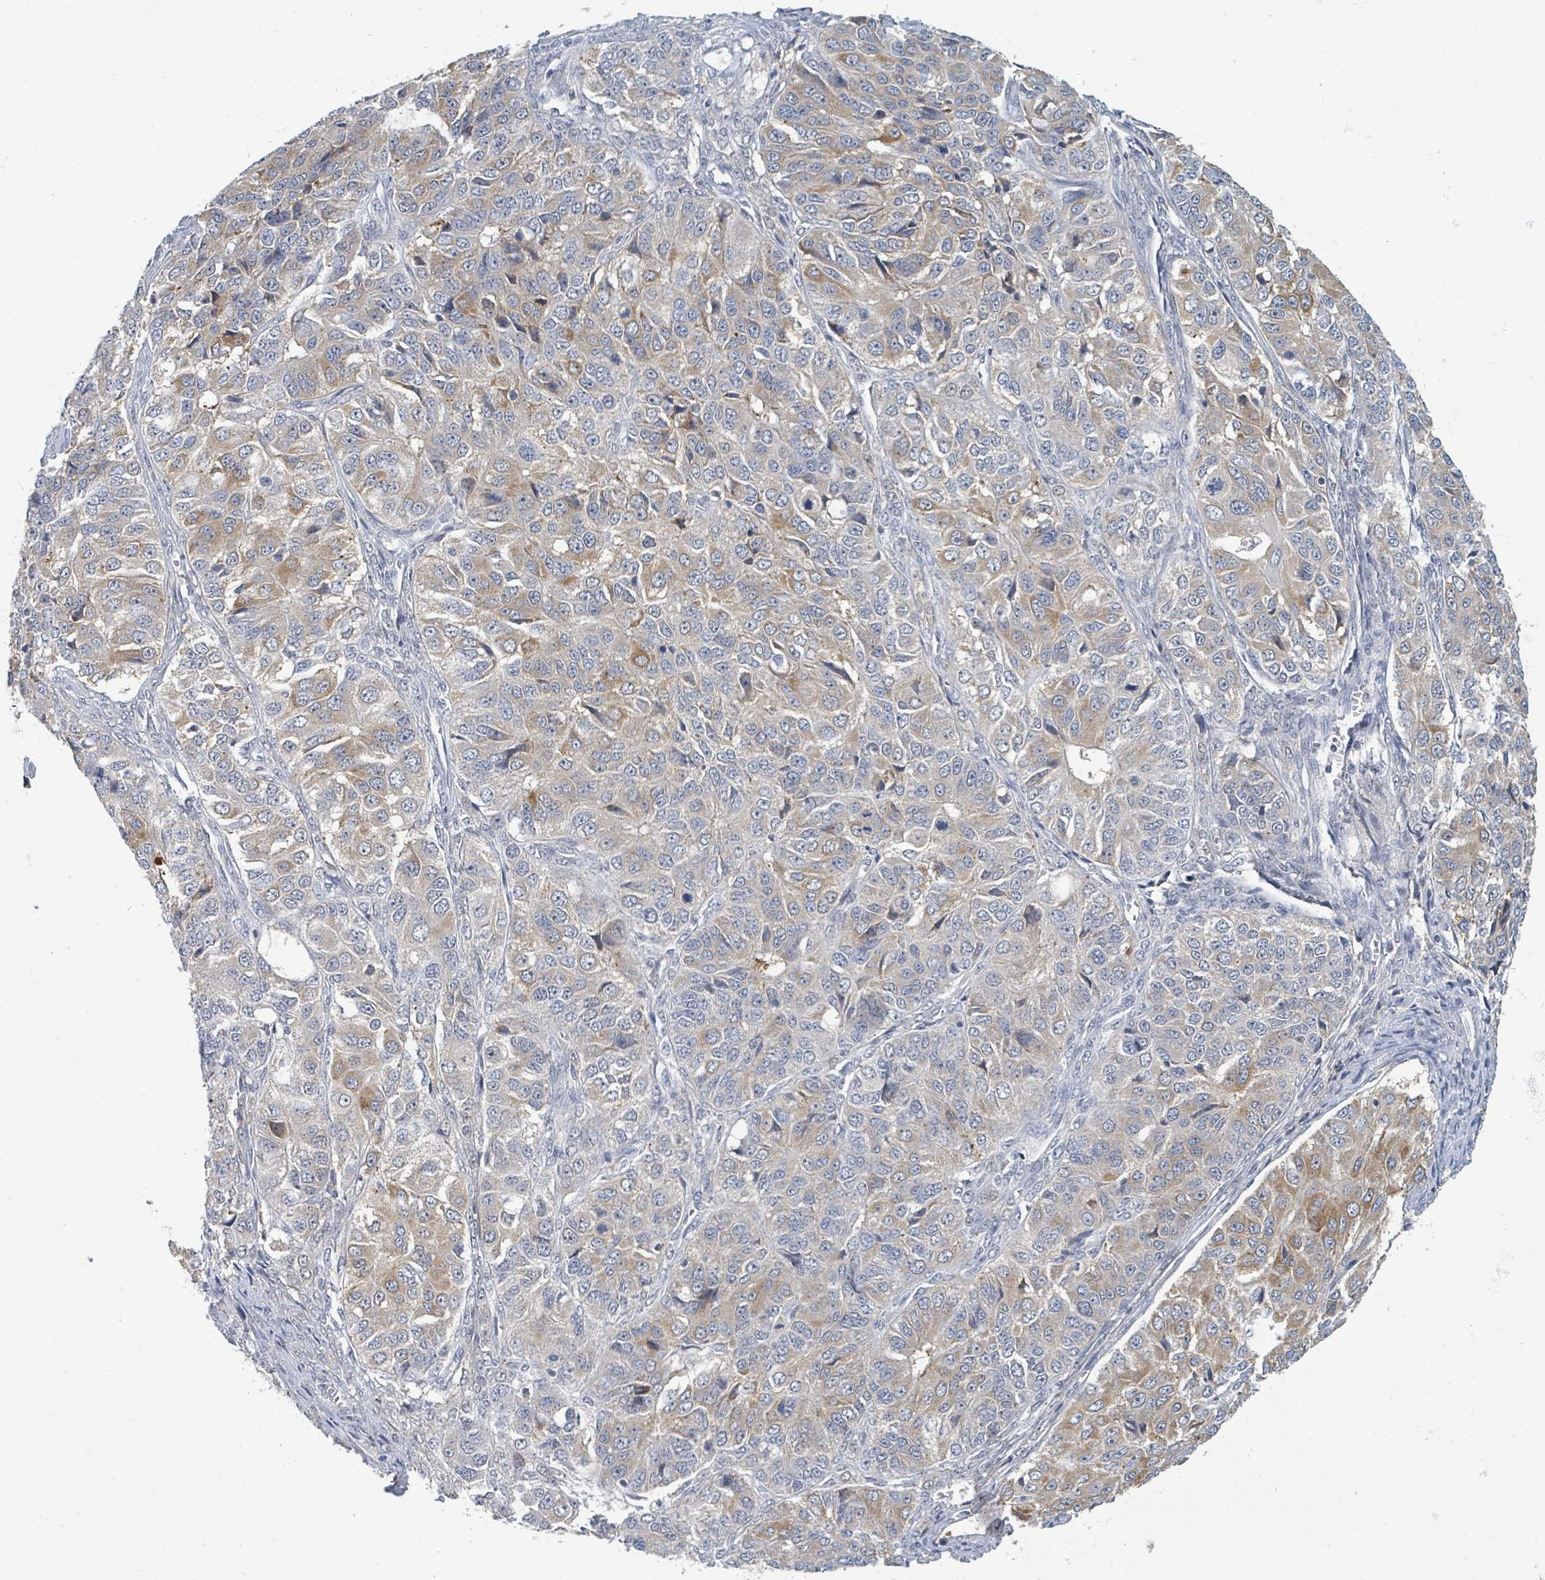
{"staining": {"intensity": "moderate", "quantity": "<25%", "location": "cytoplasmic/membranous"}, "tissue": "ovarian cancer", "cell_type": "Tumor cells", "image_type": "cancer", "snomed": [{"axis": "morphology", "description": "Carcinoma, endometroid"}, {"axis": "topography", "description": "Ovary"}], "caption": "Ovarian endometroid carcinoma stained for a protein exhibits moderate cytoplasmic/membranous positivity in tumor cells. (Brightfield microscopy of DAB IHC at high magnification).", "gene": "ANKRD55", "patient": {"sex": "female", "age": 51}}